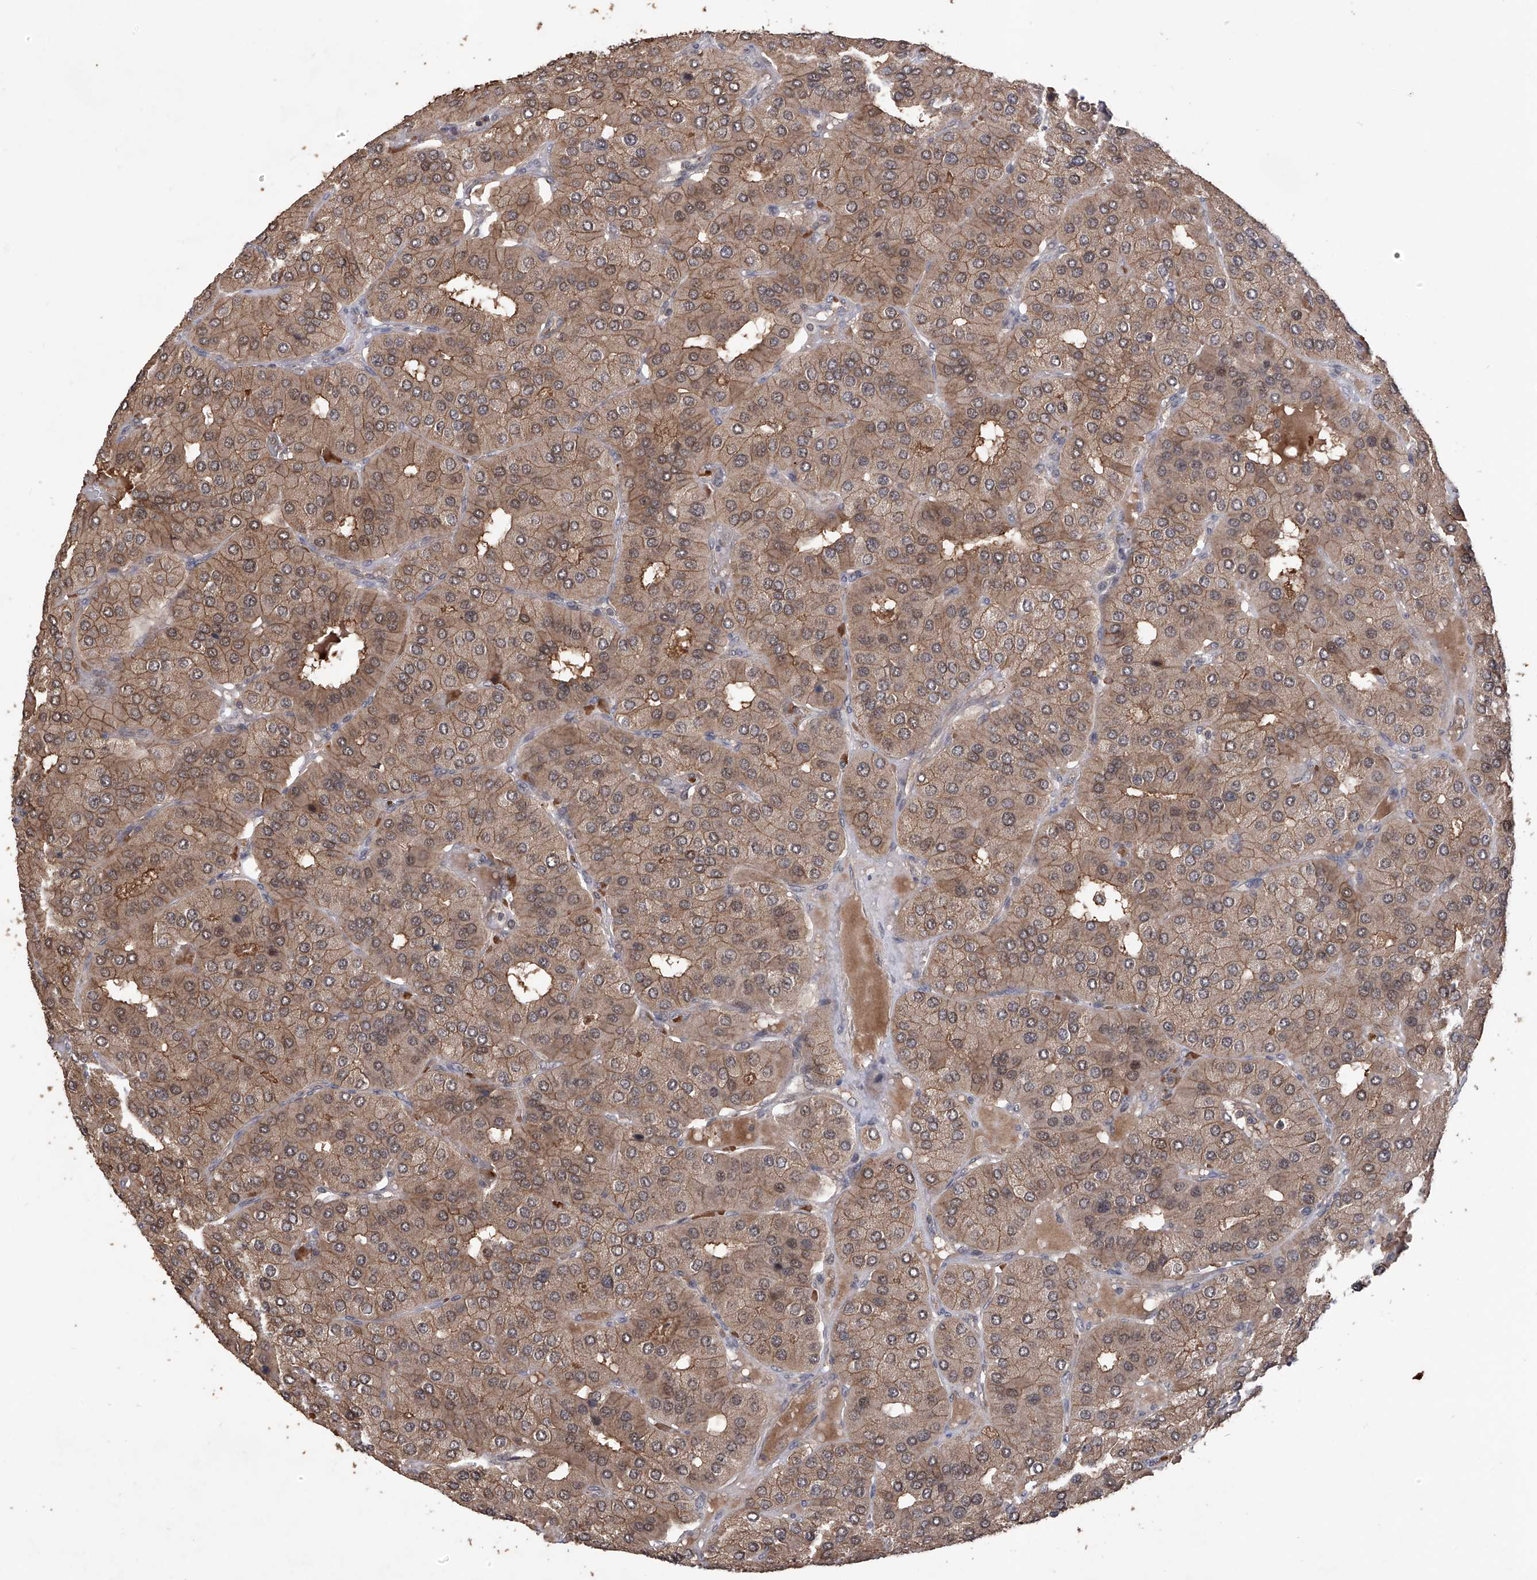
{"staining": {"intensity": "moderate", "quantity": ">75%", "location": "cytoplasmic/membranous"}, "tissue": "parathyroid gland", "cell_type": "Glandular cells", "image_type": "normal", "snomed": [{"axis": "morphology", "description": "Normal tissue, NOS"}, {"axis": "morphology", "description": "Adenoma, NOS"}, {"axis": "topography", "description": "Parathyroid gland"}], "caption": "The image displays staining of benign parathyroid gland, revealing moderate cytoplasmic/membranous protein positivity (brown color) within glandular cells.", "gene": "LYSMD4", "patient": {"sex": "female", "age": 86}}